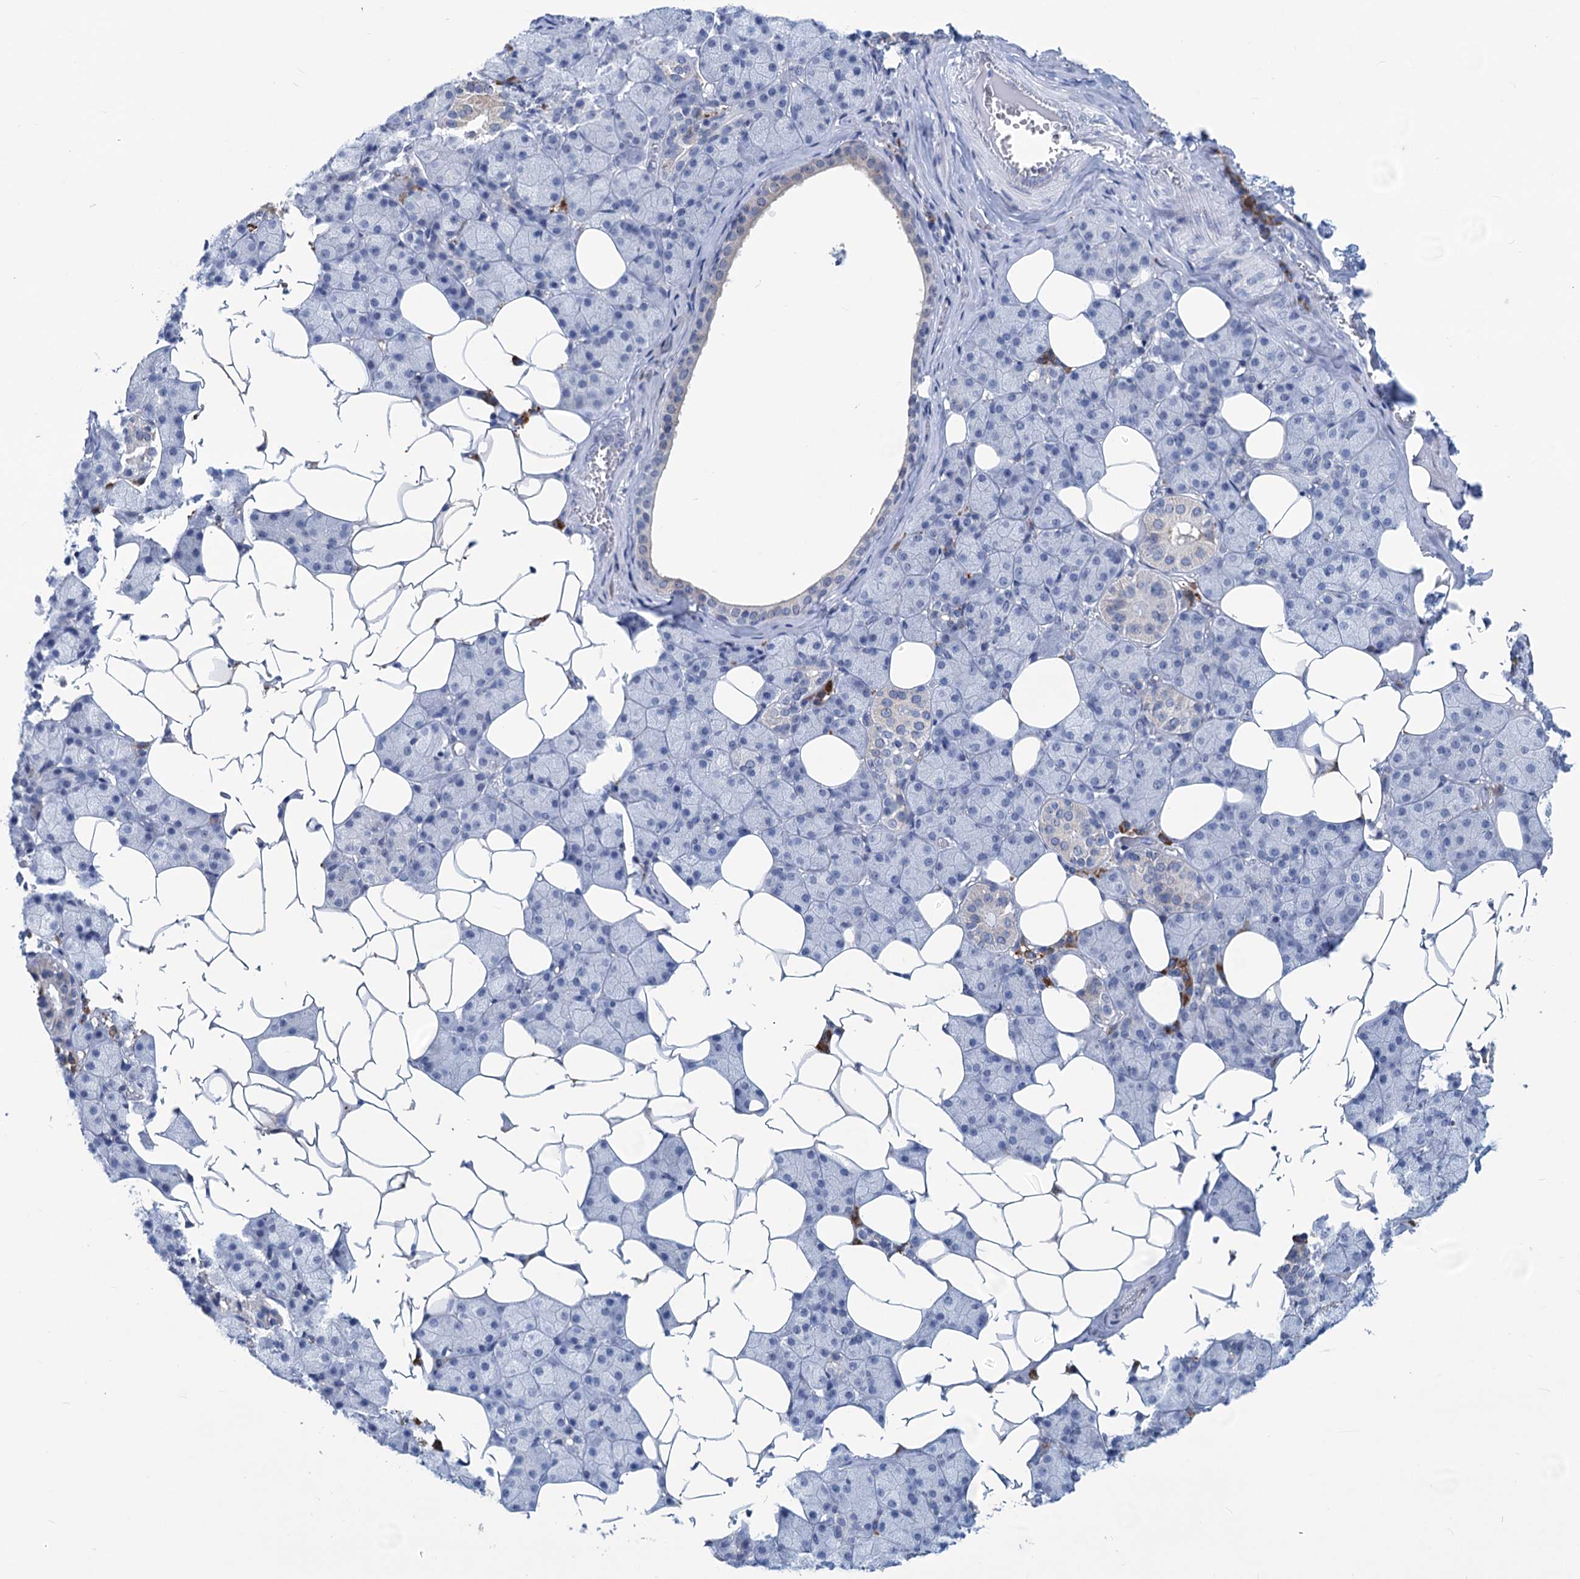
{"staining": {"intensity": "negative", "quantity": "none", "location": "none"}, "tissue": "salivary gland", "cell_type": "Glandular cells", "image_type": "normal", "snomed": [{"axis": "morphology", "description": "Normal tissue, NOS"}, {"axis": "topography", "description": "Salivary gland"}], "caption": "This is a image of immunohistochemistry staining of unremarkable salivary gland, which shows no positivity in glandular cells. (DAB (3,3'-diaminobenzidine) IHC with hematoxylin counter stain).", "gene": "NEU3", "patient": {"sex": "female", "age": 33}}